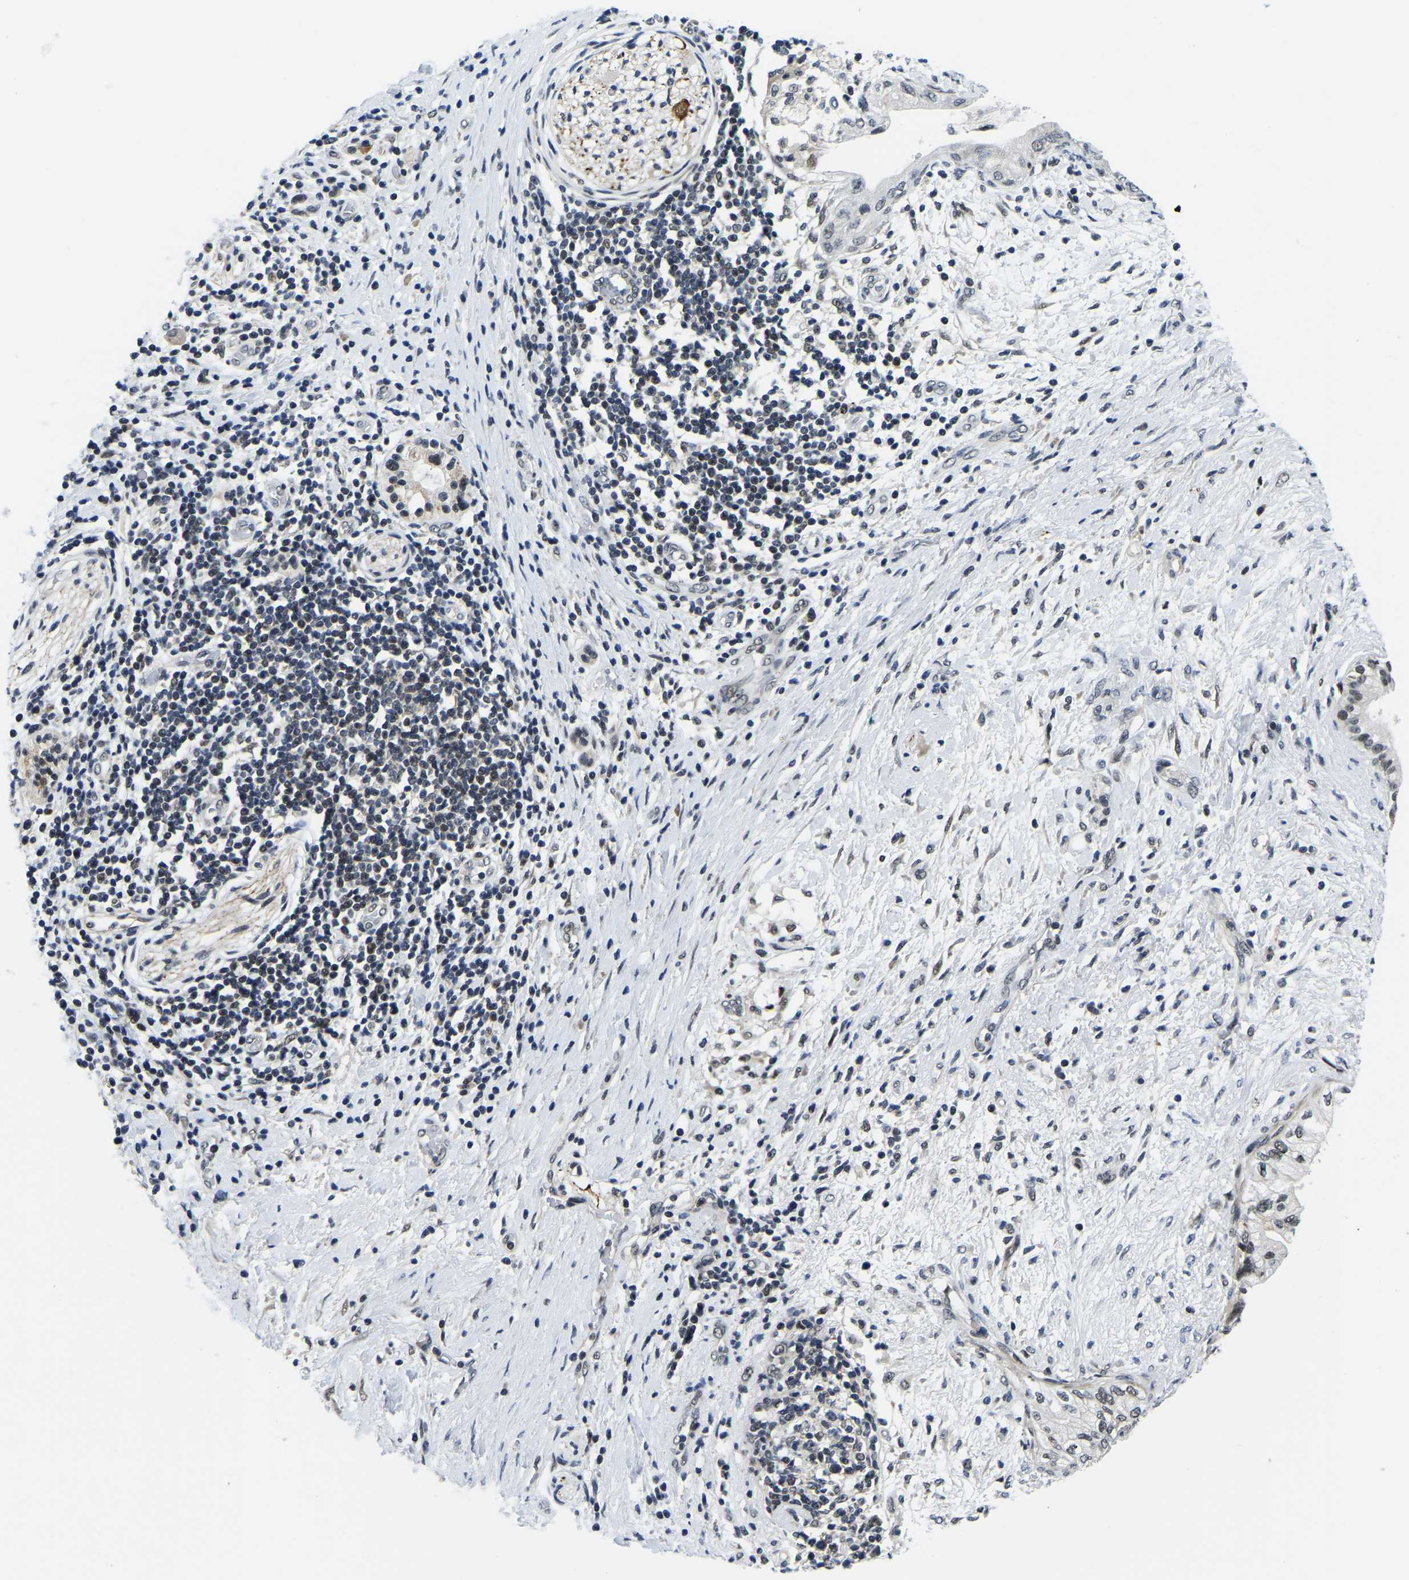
{"staining": {"intensity": "weak", "quantity": "<25%", "location": "nuclear"}, "tissue": "pancreatic cancer", "cell_type": "Tumor cells", "image_type": "cancer", "snomed": [{"axis": "morphology", "description": "Adenocarcinoma, NOS"}, {"axis": "topography", "description": "Pancreas"}], "caption": "A high-resolution photomicrograph shows immunohistochemistry staining of adenocarcinoma (pancreatic), which shows no significant expression in tumor cells.", "gene": "POLDIP3", "patient": {"sex": "female", "age": 60}}